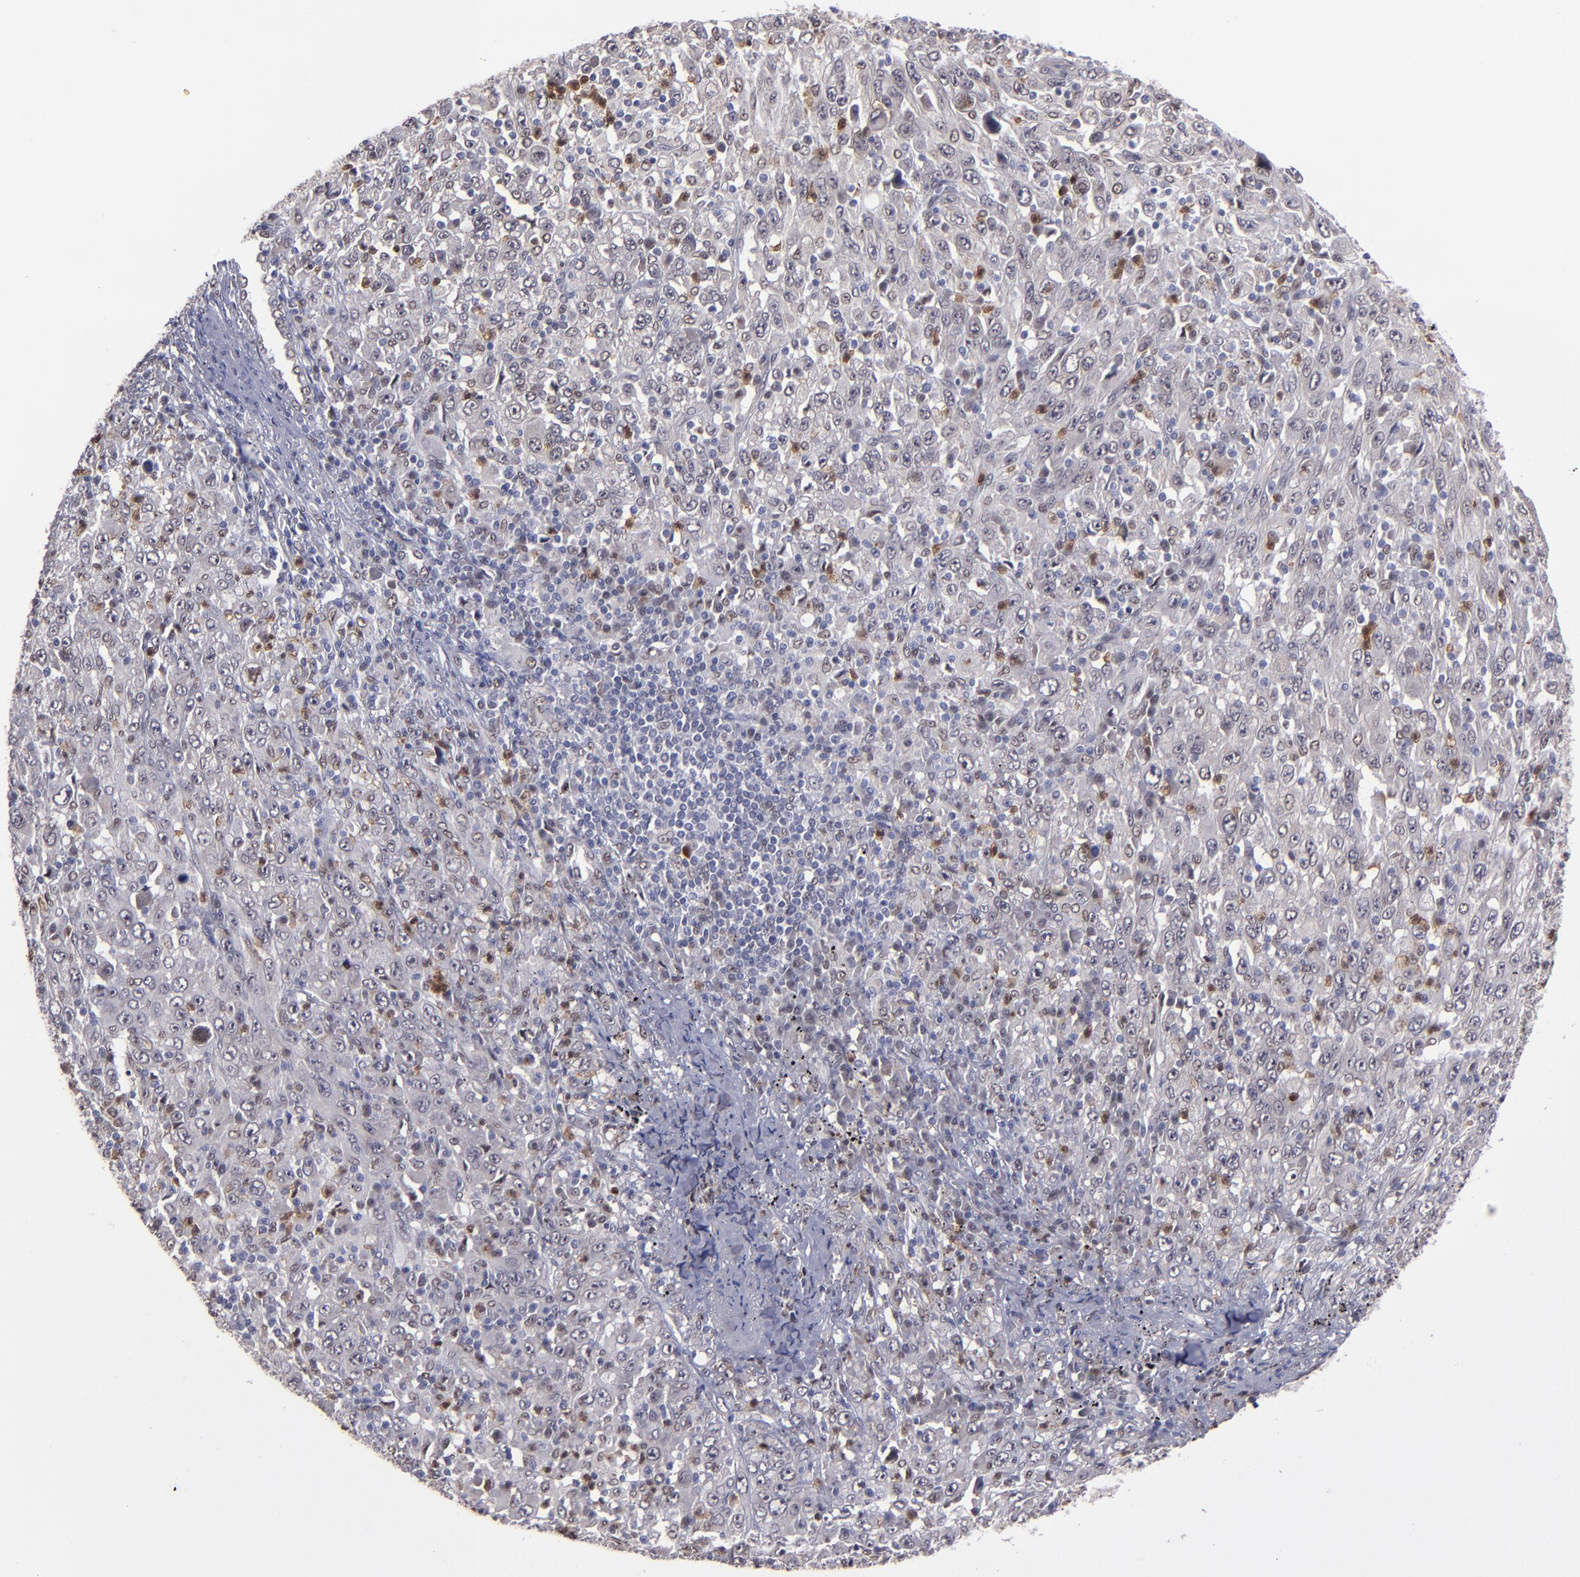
{"staining": {"intensity": "negative", "quantity": "none", "location": "none"}, "tissue": "melanoma", "cell_type": "Tumor cells", "image_type": "cancer", "snomed": [{"axis": "morphology", "description": "Malignant melanoma, Metastatic site"}, {"axis": "topography", "description": "Skin"}], "caption": "This is an immunohistochemistry (IHC) image of human malignant melanoma (metastatic site). There is no positivity in tumor cells.", "gene": "RREB1", "patient": {"sex": "female", "age": 56}}